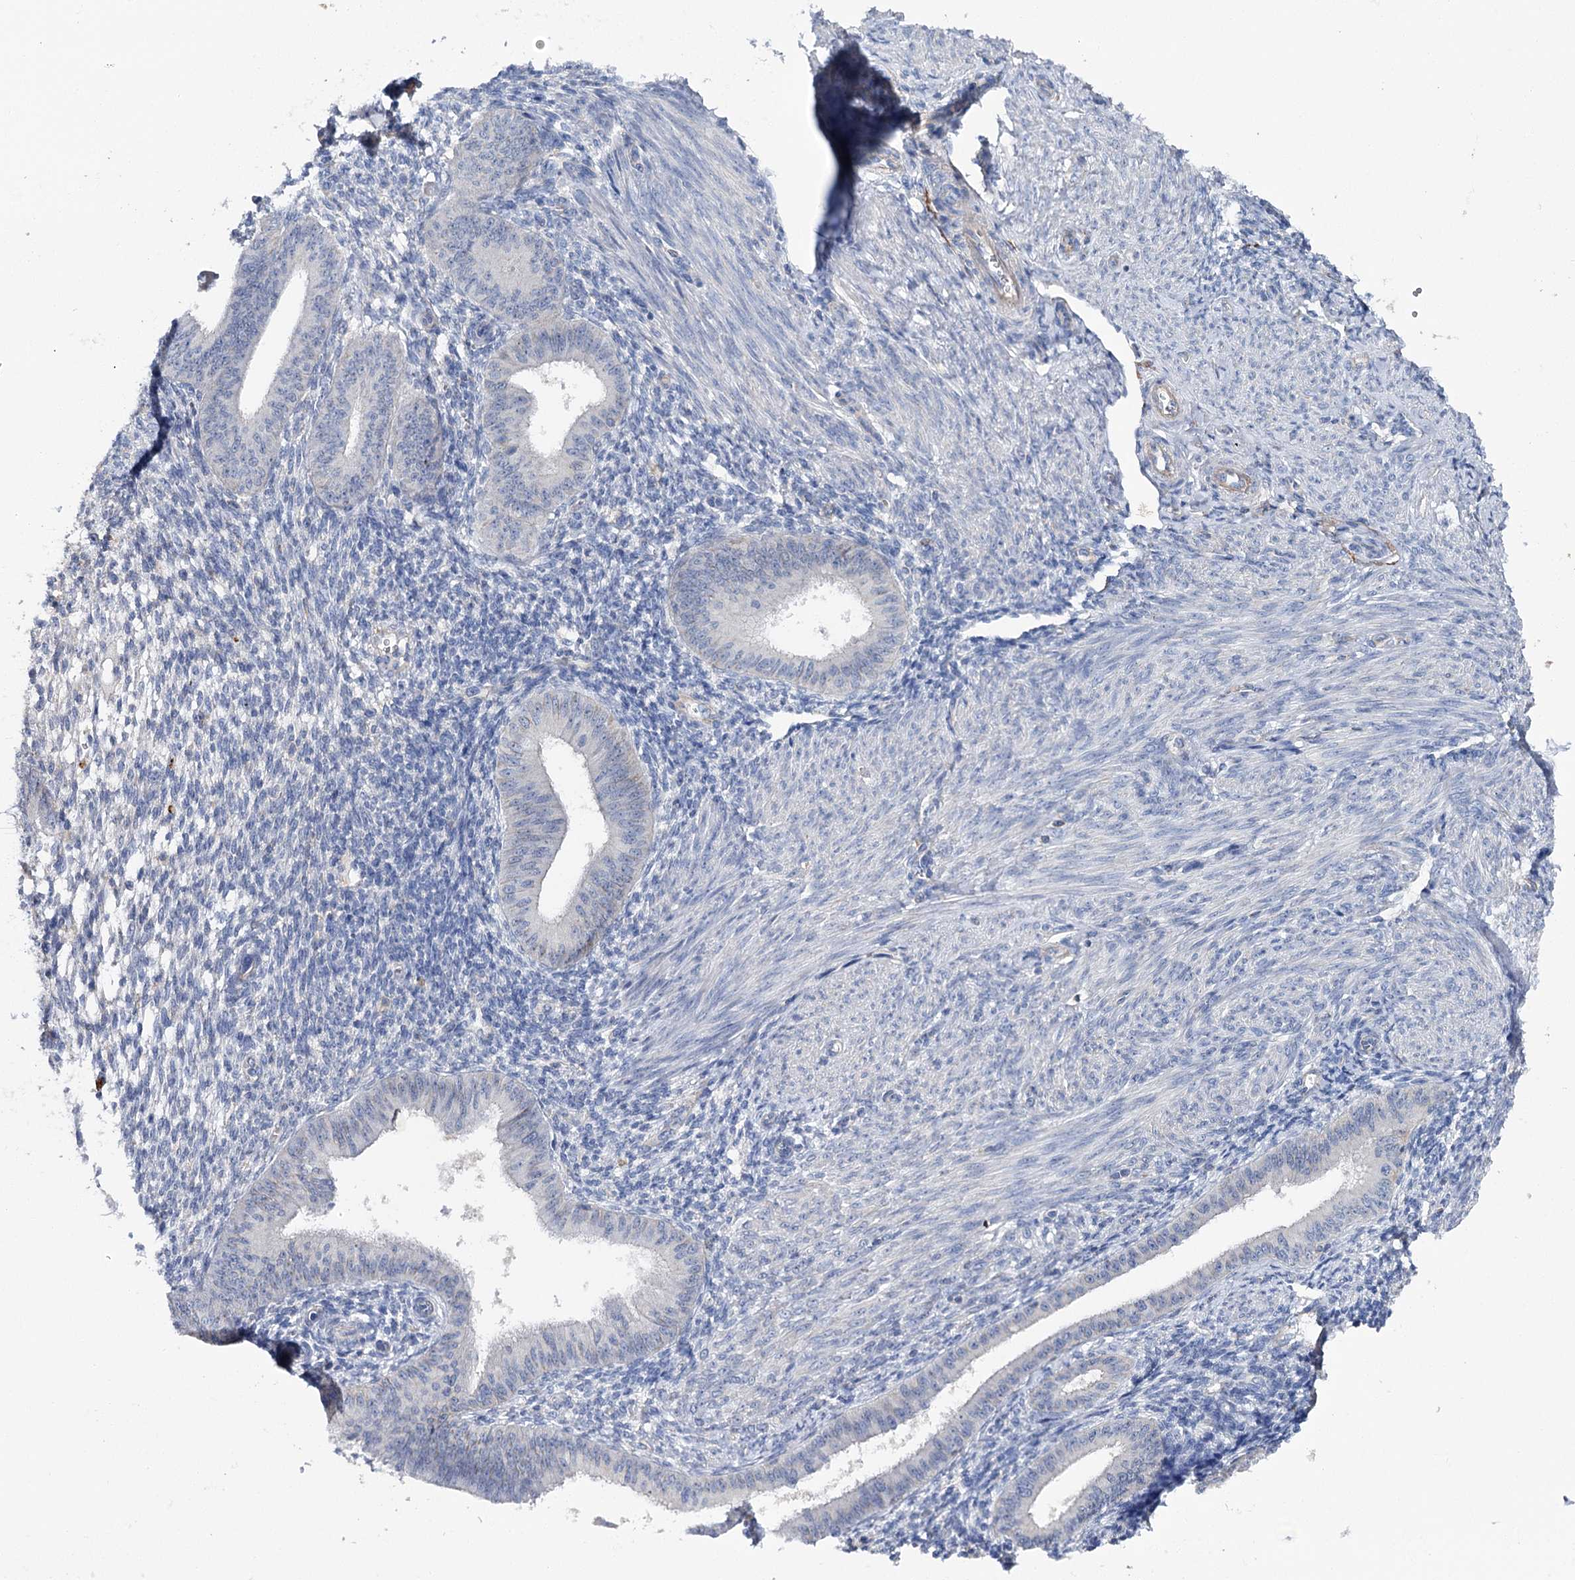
{"staining": {"intensity": "negative", "quantity": "none", "location": "none"}, "tissue": "endometrium", "cell_type": "Cells in endometrial stroma", "image_type": "normal", "snomed": [{"axis": "morphology", "description": "Normal tissue, NOS"}, {"axis": "topography", "description": "Uterus"}, {"axis": "topography", "description": "Endometrium"}], "caption": "This is an immunohistochemistry micrograph of benign human endometrium. There is no expression in cells in endometrial stroma.", "gene": "EPYC", "patient": {"sex": "female", "age": 48}}